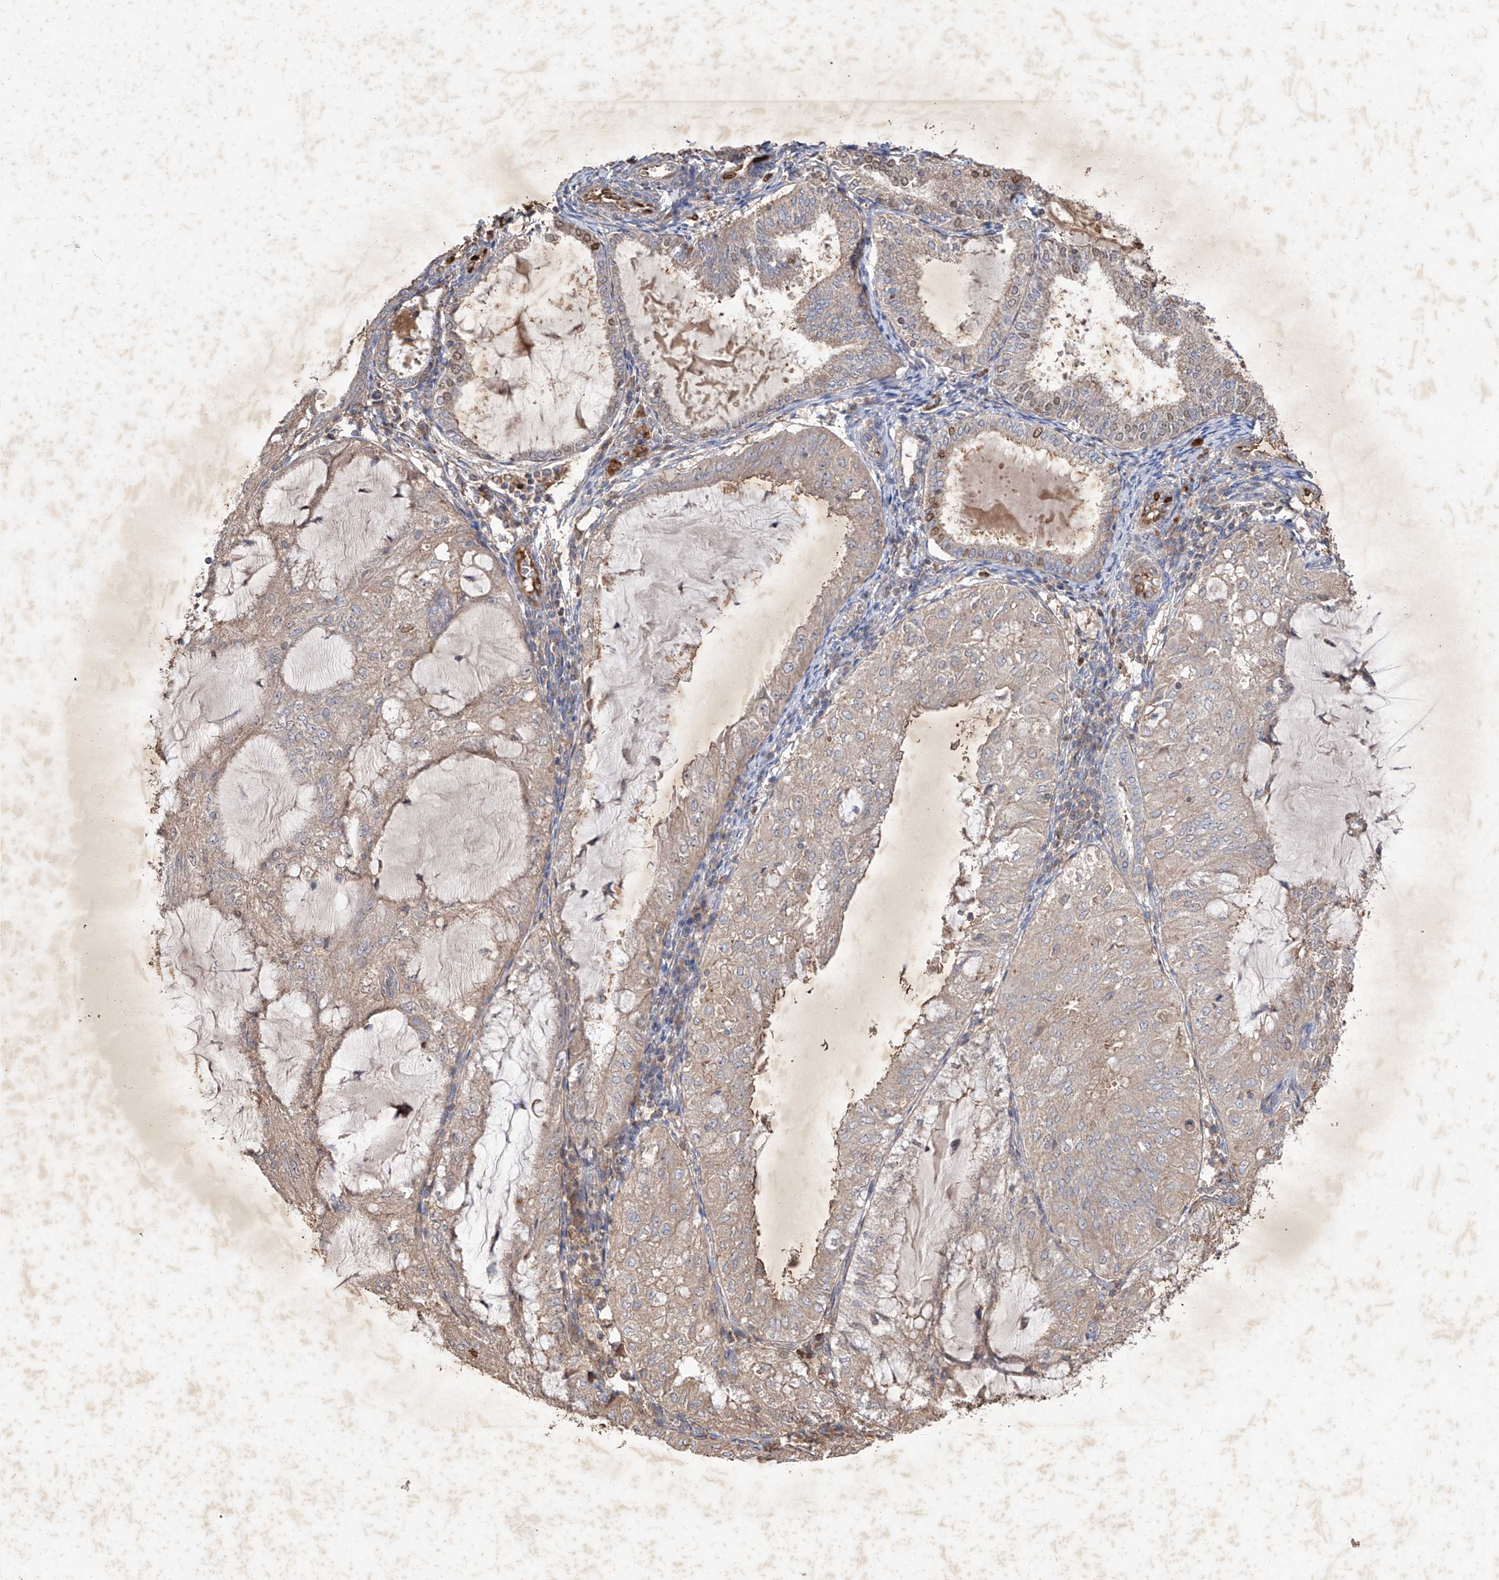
{"staining": {"intensity": "weak", "quantity": "<25%", "location": "cytoplasmic/membranous"}, "tissue": "endometrial cancer", "cell_type": "Tumor cells", "image_type": "cancer", "snomed": [{"axis": "morphology", "description": "Adenocarcinoma, NOS"}, {"axis": "topography", "description": "Endometrium"}], "caption": "A high-resolution photomicrograph shows immunohistochemistry (IHC) staining of adenocarcinoma (endometrial), which demonstrates no significant staining in tumor cells.", "gene": "EDN1", "patient": {"sex": "female", "age": 81}}